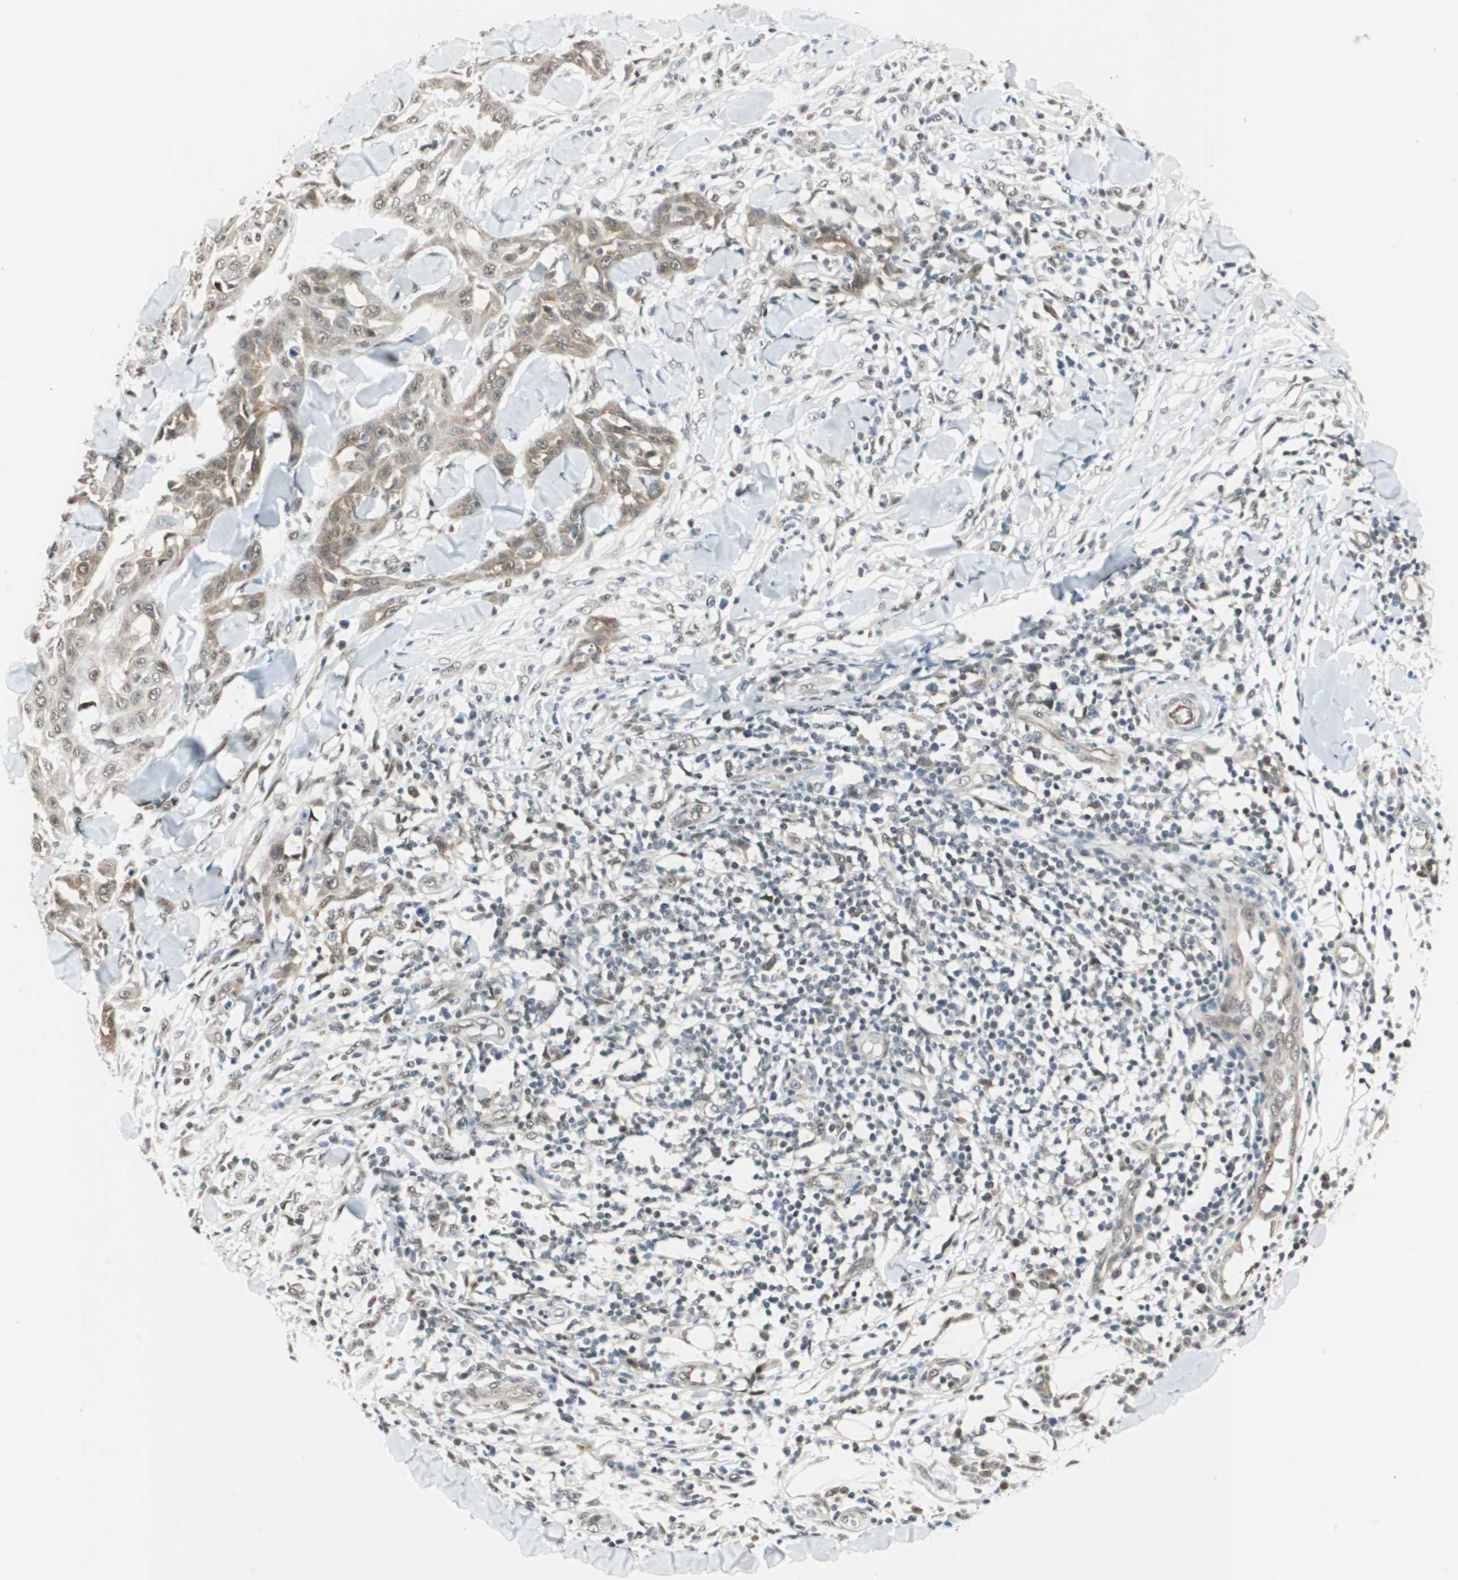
{"staining": {"intensity": "weak", "quantity": ">75%", "location": "cytoplasmic/membranous,nuclear"}, "tissue": "skin cancer", "cell_type": "Tumor cells", "image_type": "cancer", "snomed": [{"axis": "morphology", "description": "Squamous cell carcinoma, NOS"}, {"axis": "topography", "description": "Skin"}], "caption": "Immunohistochemical staining of skin cancer reveals low levels of weak cytoplasmic/membranous and nuclear positivity in about >75% of tumor cells. (DAB (3,3'-diaminobenzidine) IHC with brightfield microscopy, high magnification).", "gene": "ZBTB17", "patient": {"sex": "male", "age": 24}}